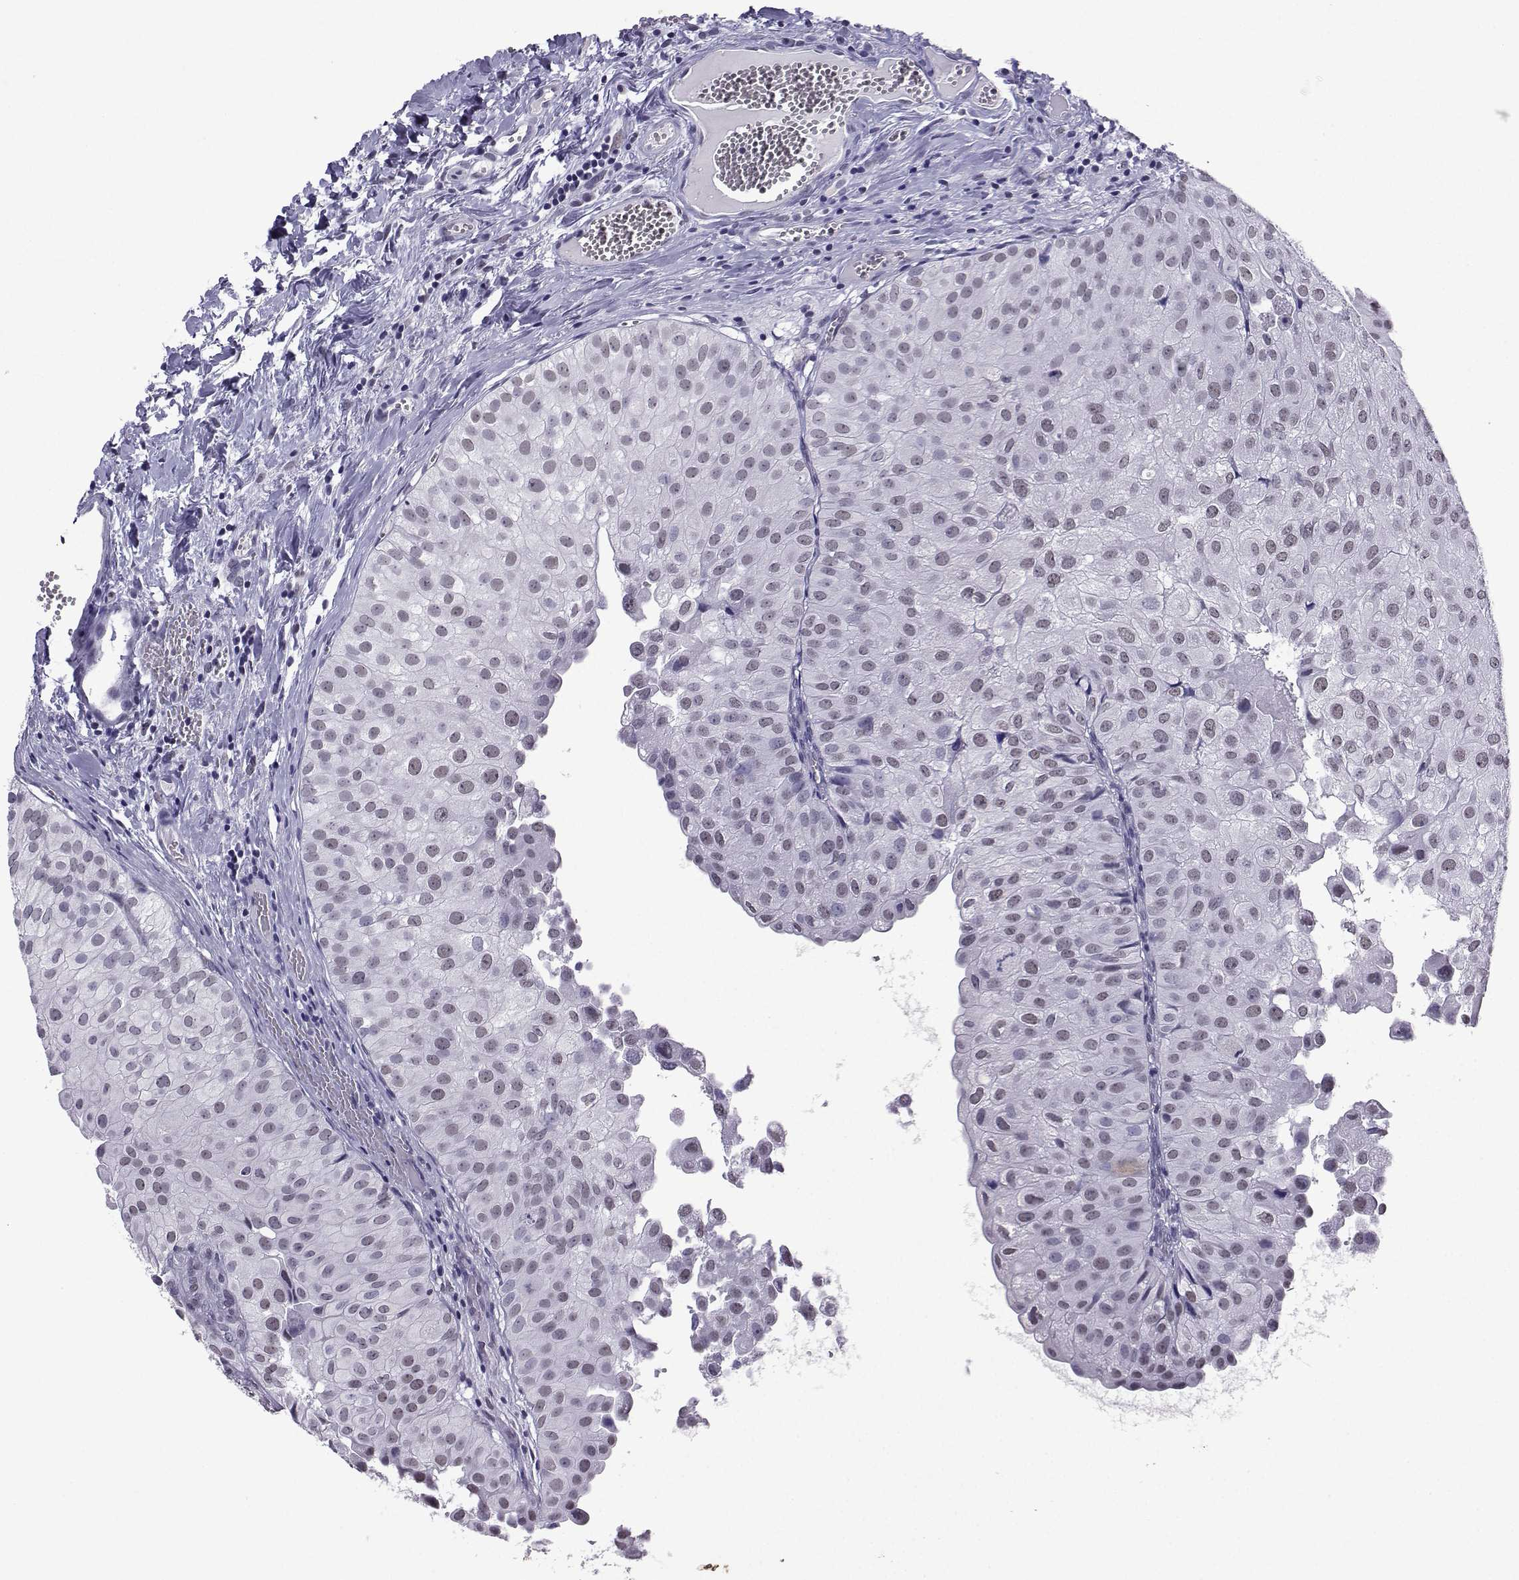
{"staining": {"intensity": "weak", "quantity": "25%-75%", "location": "nuclear"}, "tissue": "urothelial cancer", "cell_type": "Tumor cells", "image_type": "cancer", "snomed": [{"axis": "morphology", "description": "Urothelial carcinoma, Low grade"}, {"axis": "topography", "description": "Urinary bladder"}], "caption": "About 25%-75% of tumor cells in urothelial carcinoma (low-grade) exhibit weak nuclear protein staining as visualized by brown immunohistochemical staining.", "gene": "LORICRIN", "patient": {"sex": "female", "age": 78}}